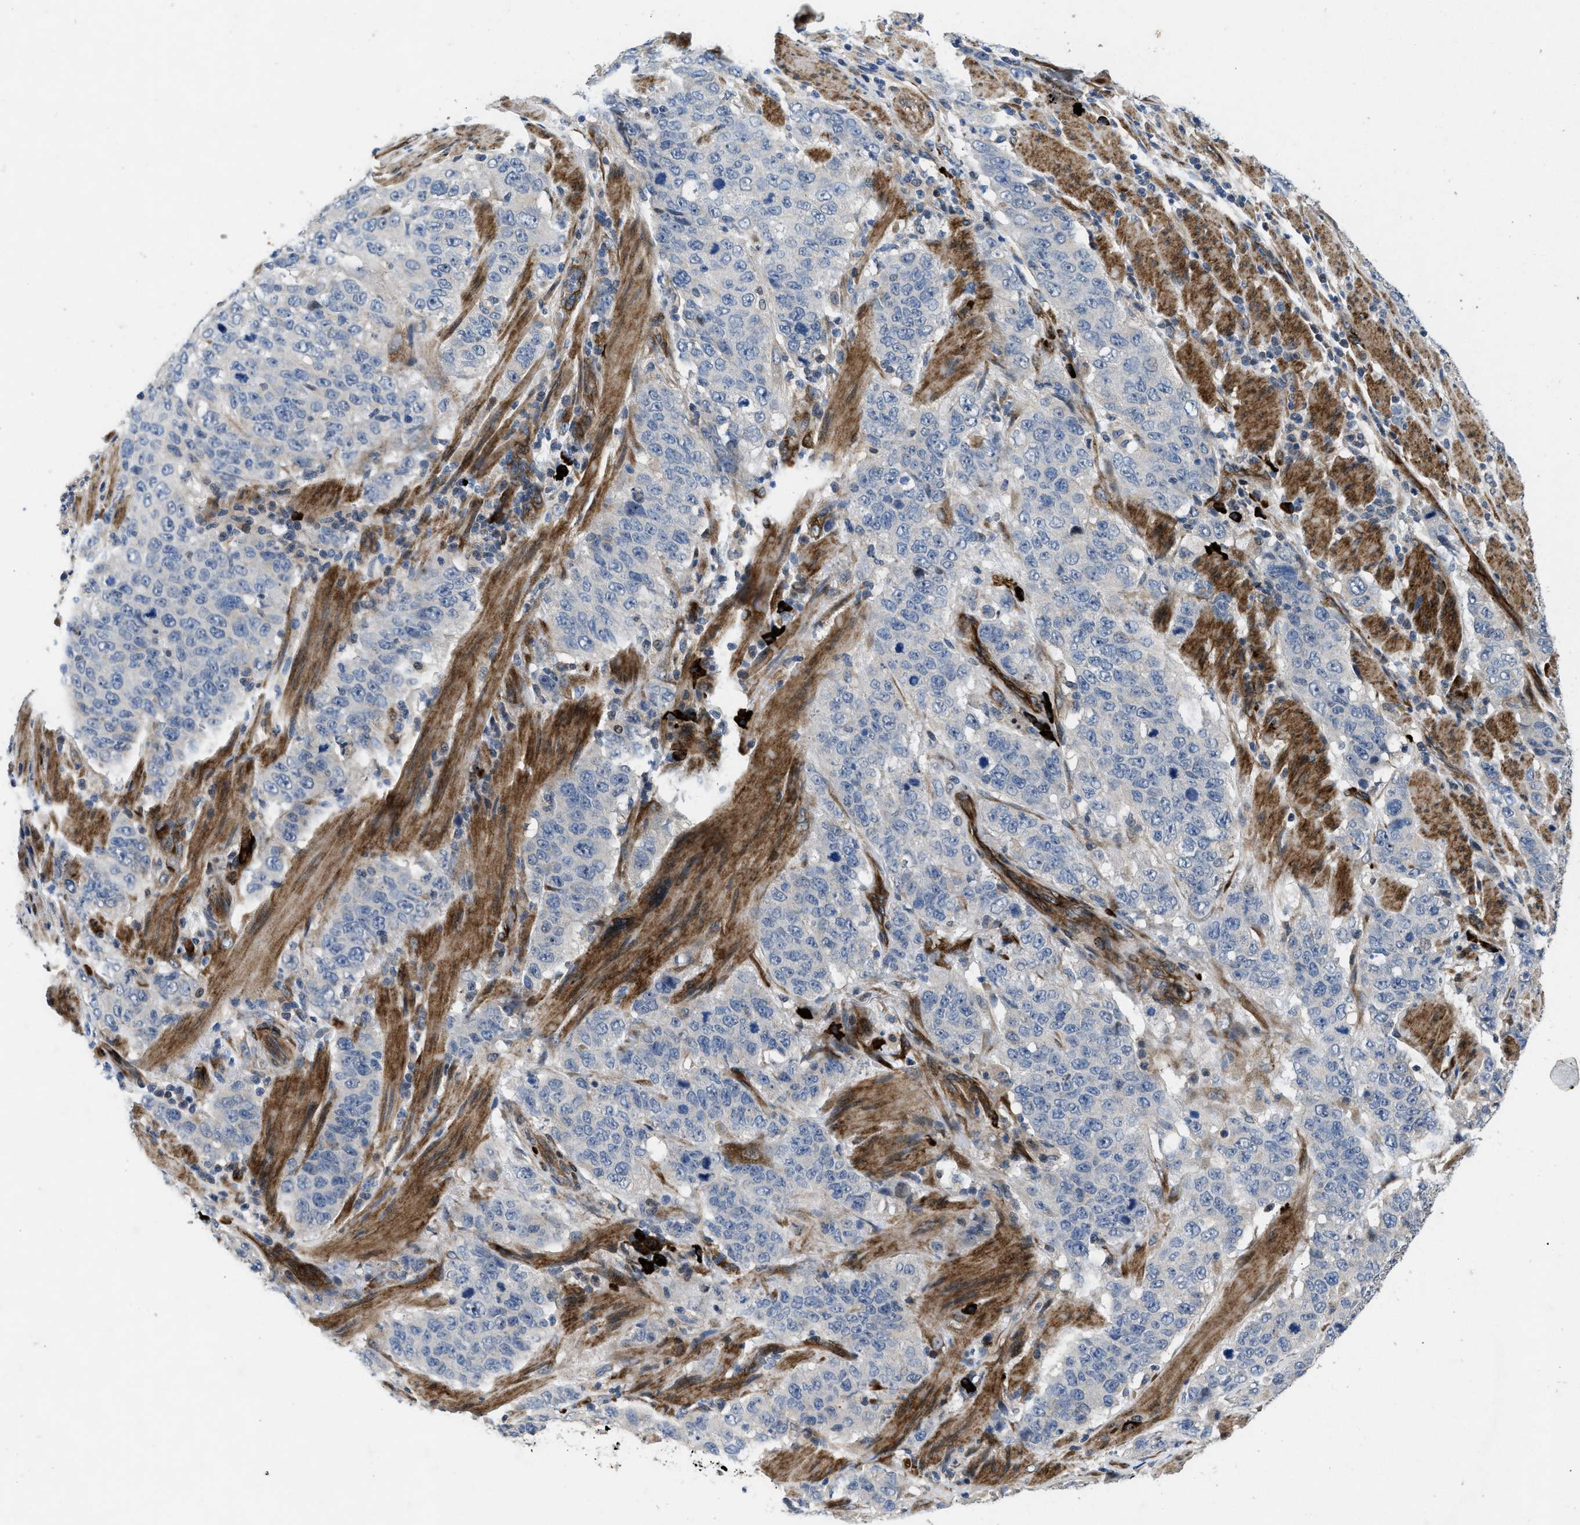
{"staining": {"intensity": "negative", "quantity": "none", "location": "none"}, "tissue": "stomach cancer", "cell_type": "Tumor cells", "image_type": "cancer", "snomed": [{"axis": "morphology", "description": "Adenocarcinoma, NOS"}, {"axis": "topography", "description": "Stomach"}], "caption": "Immunohistochemistry (IHC) photomicrograph of adenocarcinoma (stomach) stained for a protein (brown), which demonstrates no staining in tumor cells. The staining is performed using DAB (3,3'-diaminobenzidine) brown chromogen with nuclei counter-stained in using hematoxylin.", "gene": "HSPA12B", "patient": {"sex": "male", "age": 48}}